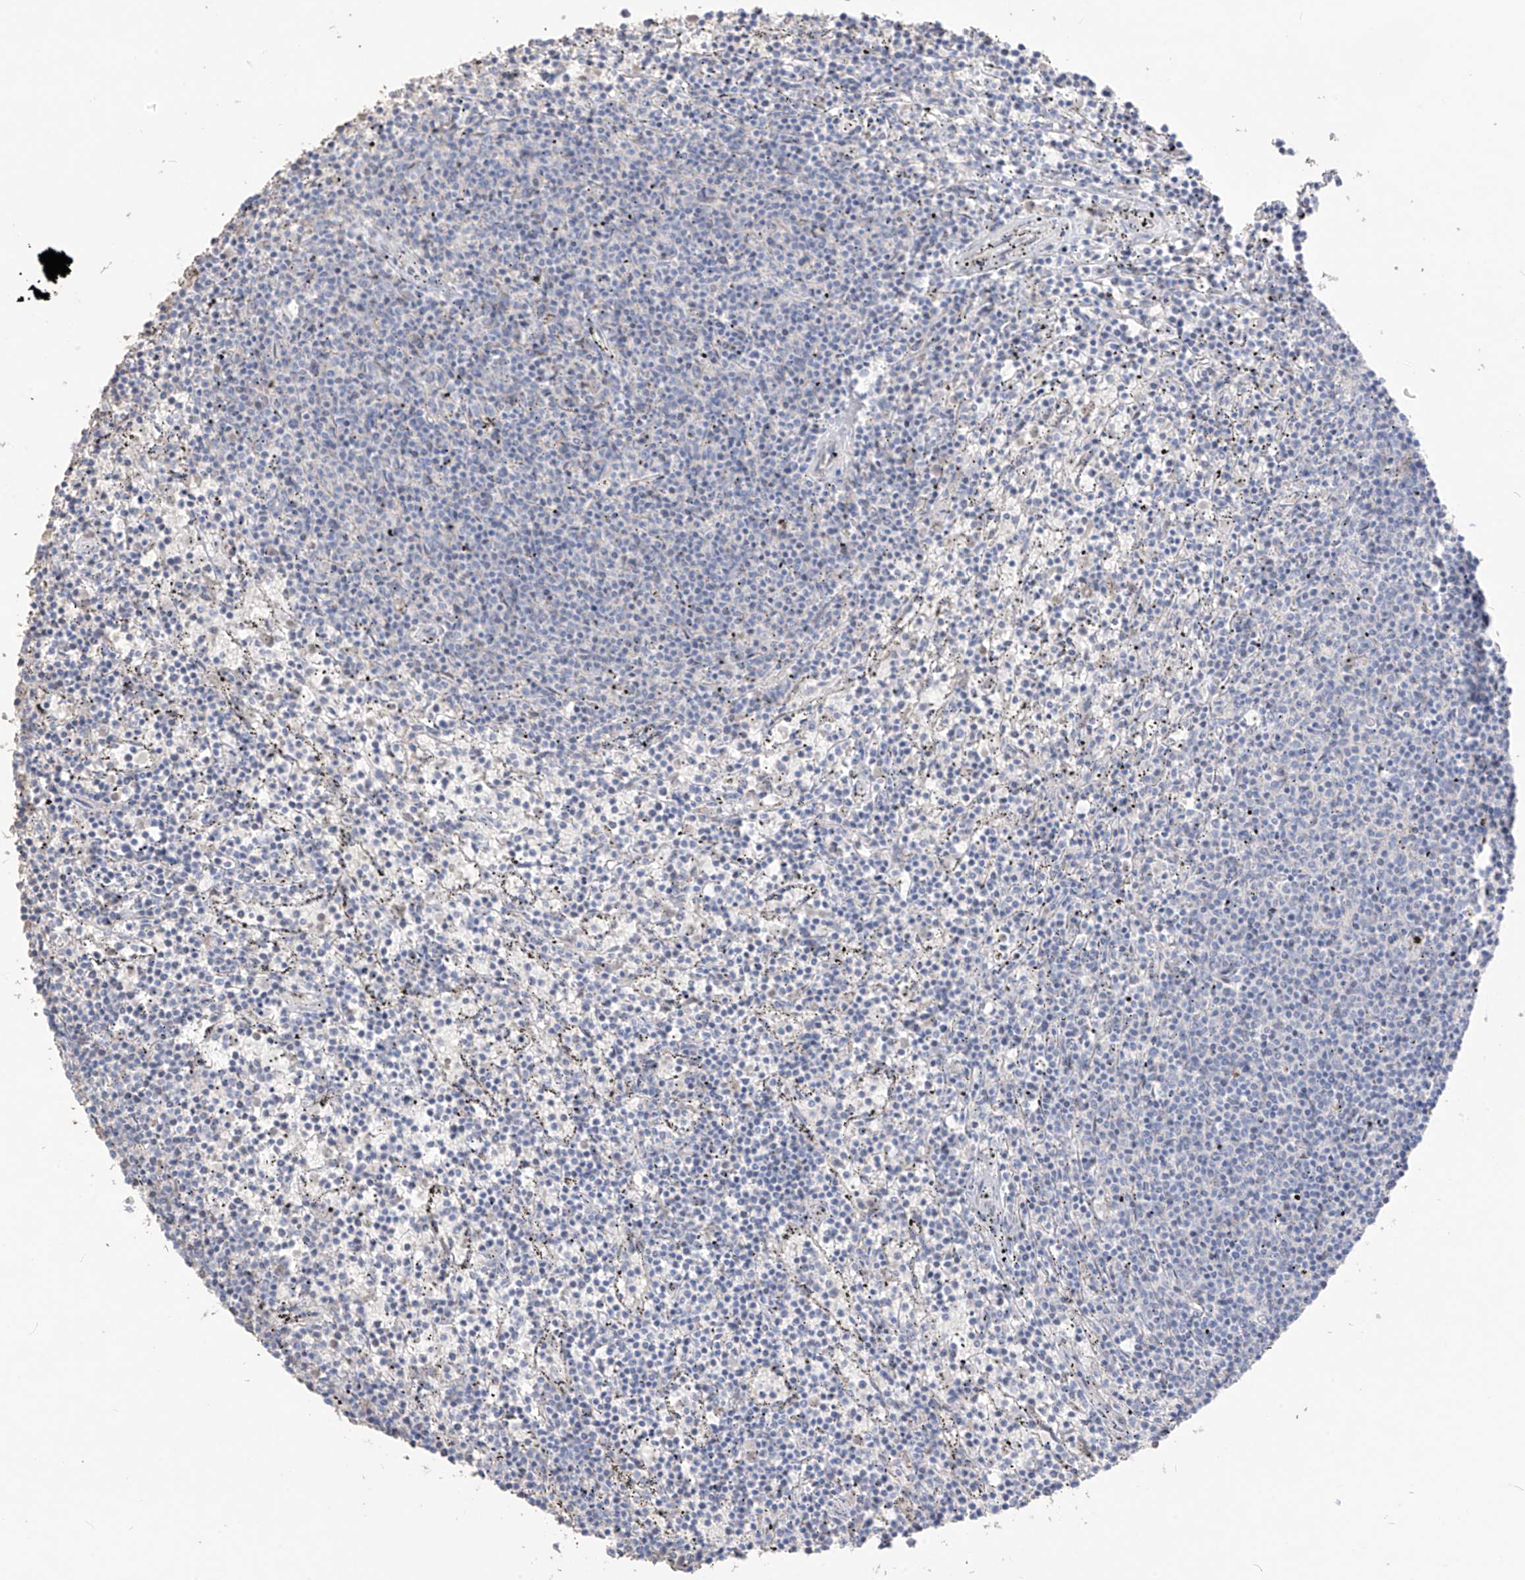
{"staining": {"intensity": "negative", "quantity": "none", "location": "none"}, "tissue": "lymphoma", "cell_type": "Tumor cells", "image_type": "cancer", "snomed": [{"axis": "morphology", "description": "Malignant lymphoma, non-Hodgkin's type, Low grade"}, {"axis": "topography", "description": "Spleen"}], "caption": "Immunohistochemistry (IHC) of human lymphoma shows no expression in tumor cells.", "gene": "ASPRV1", "patient": {"sex": "female", "age": 50}}